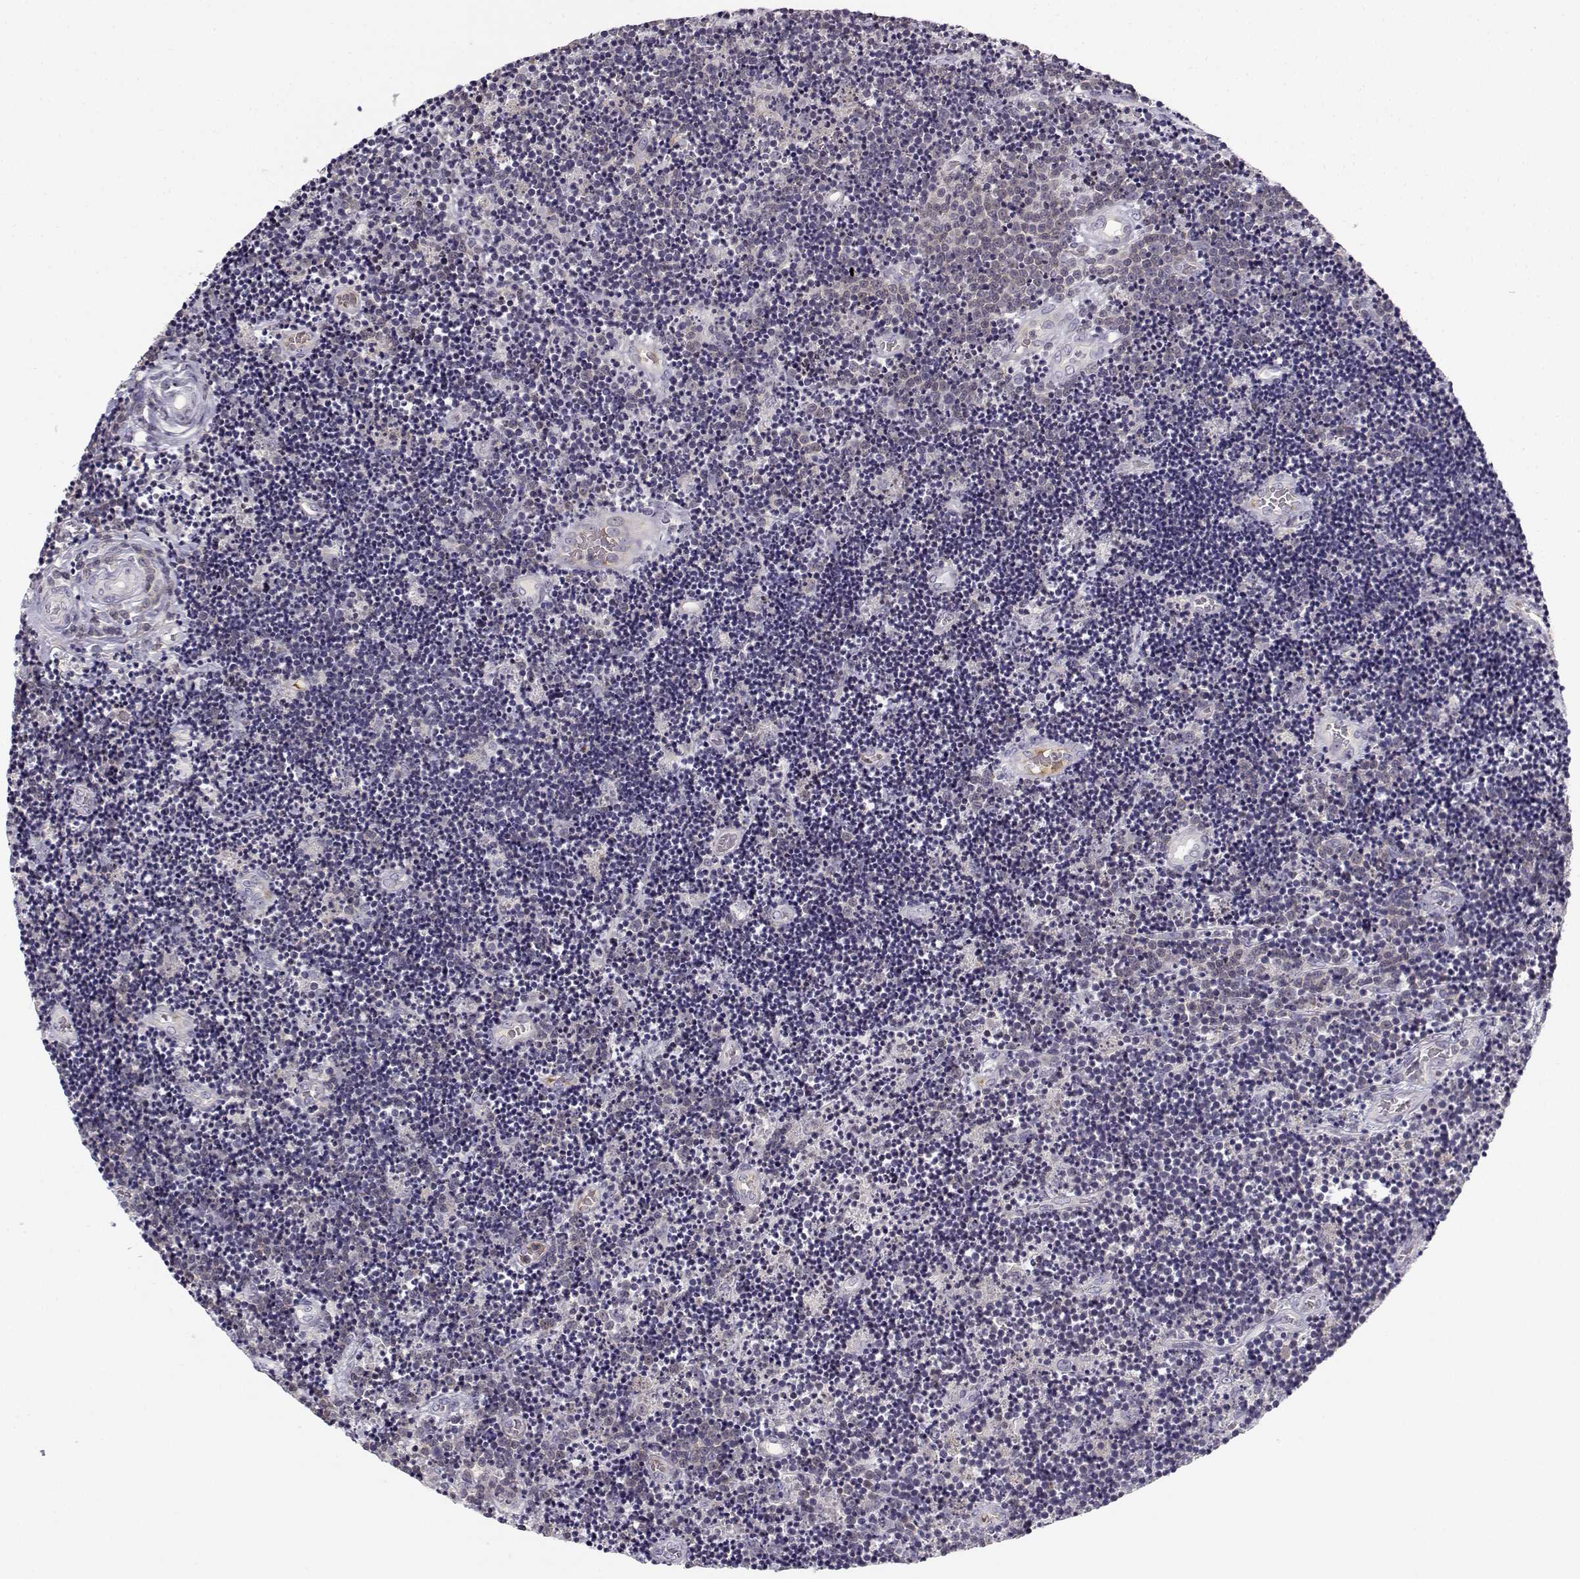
{"staining": {"intensity": "negative", "quantity": "none", "location": "none"}, "tissue": "lymphoma", "cell_type": "Tumor cells", "image_type": "cancer", "snomed": [{"axis": "morphology", "description": "Malignant lymphoma, non-Hodgkin's type, Low grade"}, {"axis": "topography", "description": "Brain"}], "caption": "A high-resolution image shows immunohistochemistry staining of lymphoma, which demonstrates no significant staining in tumor cells.", "gene": "DDX25", "patient": {"sex": "female", "age": 66}}